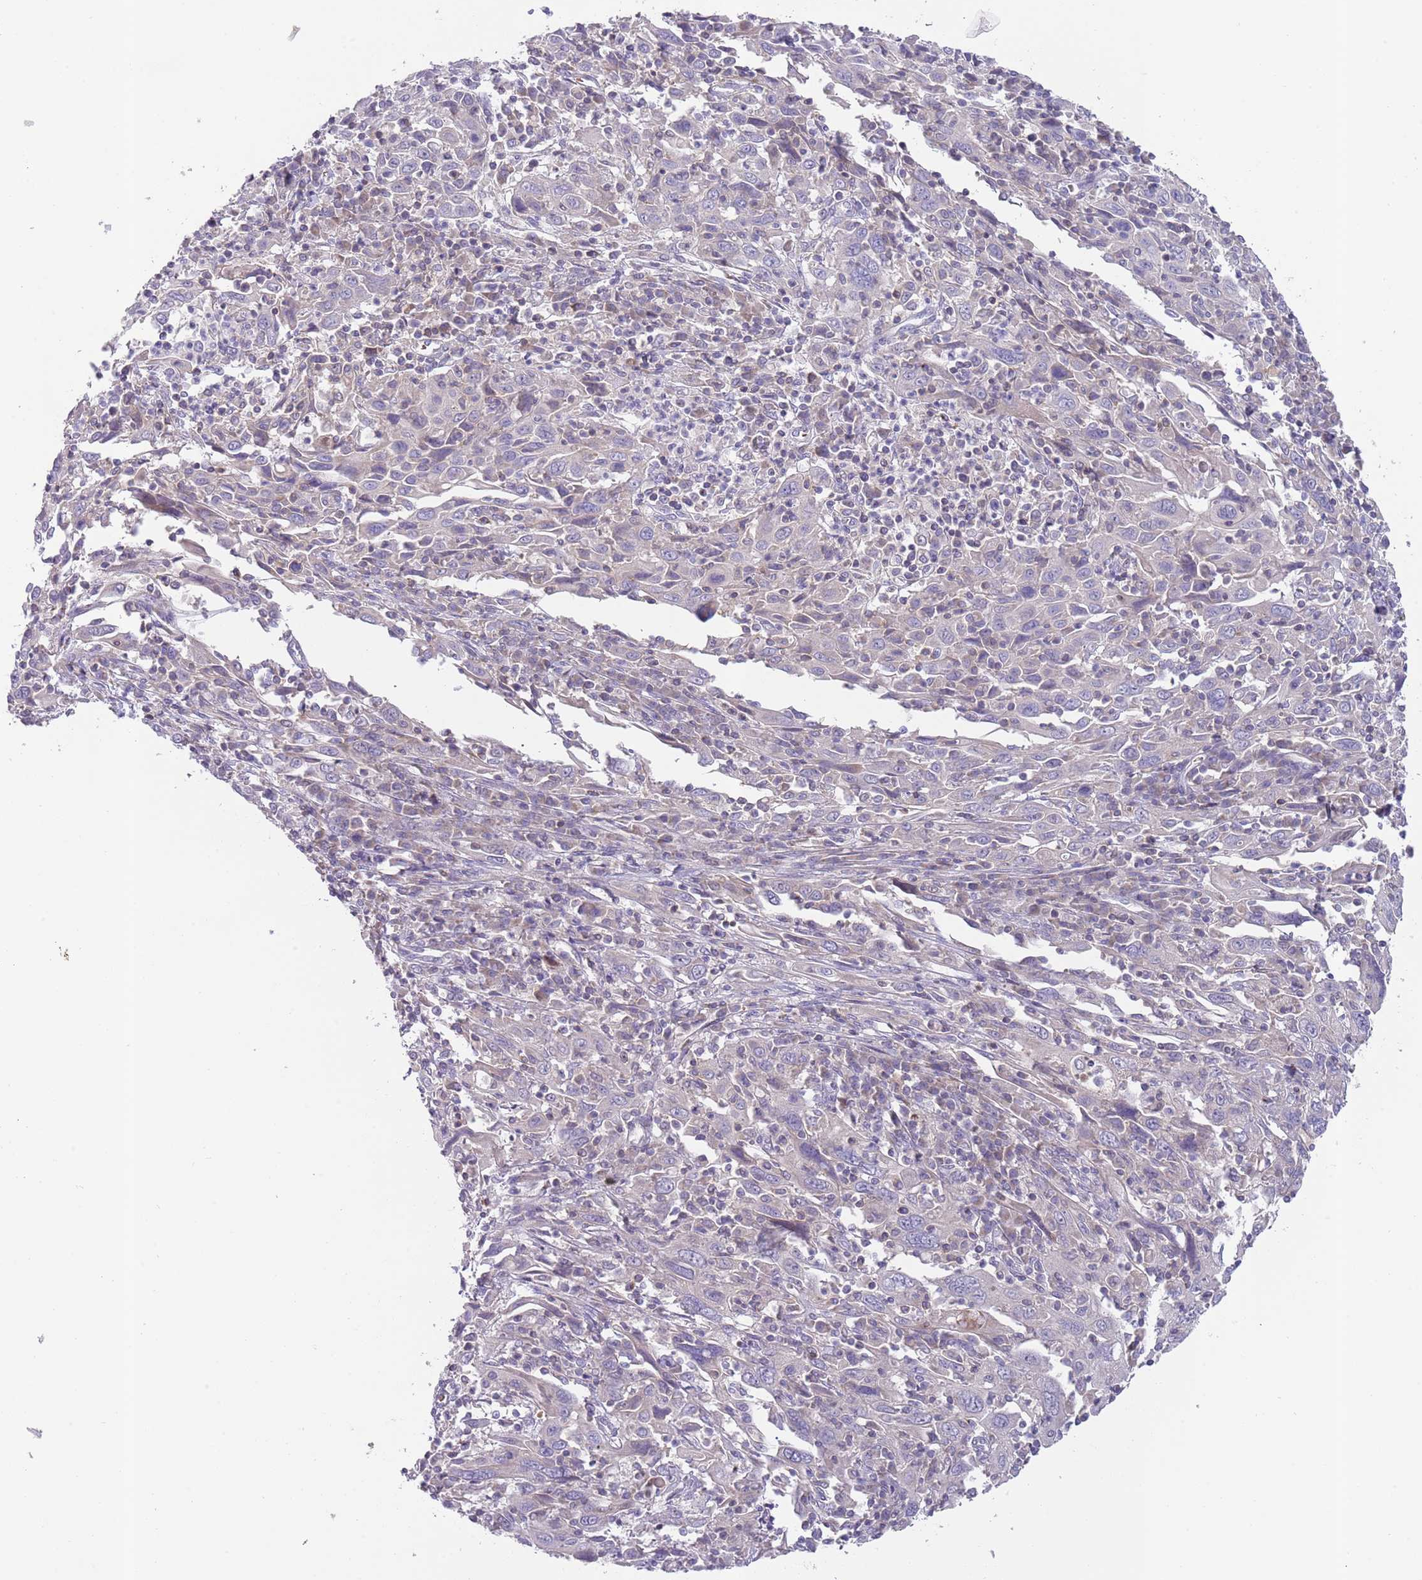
{"staining": {"intensity": "negative", "quantity": "none", "location": "none"}, "tissue": "cervical cancer", "cell_type": "Tumor cells", "image_type": "cancer", "snomed": [{"axis": "morphology", "description": "Squamous cell carcinoma, NOS"}, {"axis": "topography", "description": "Cervix"}], "caption": "Cervical squamous cell carcinoma stained for a protein using IHC shows no staining tumor cells.", "gene": "PRAC1", "patient": {"sex": "female", "age": 46}}